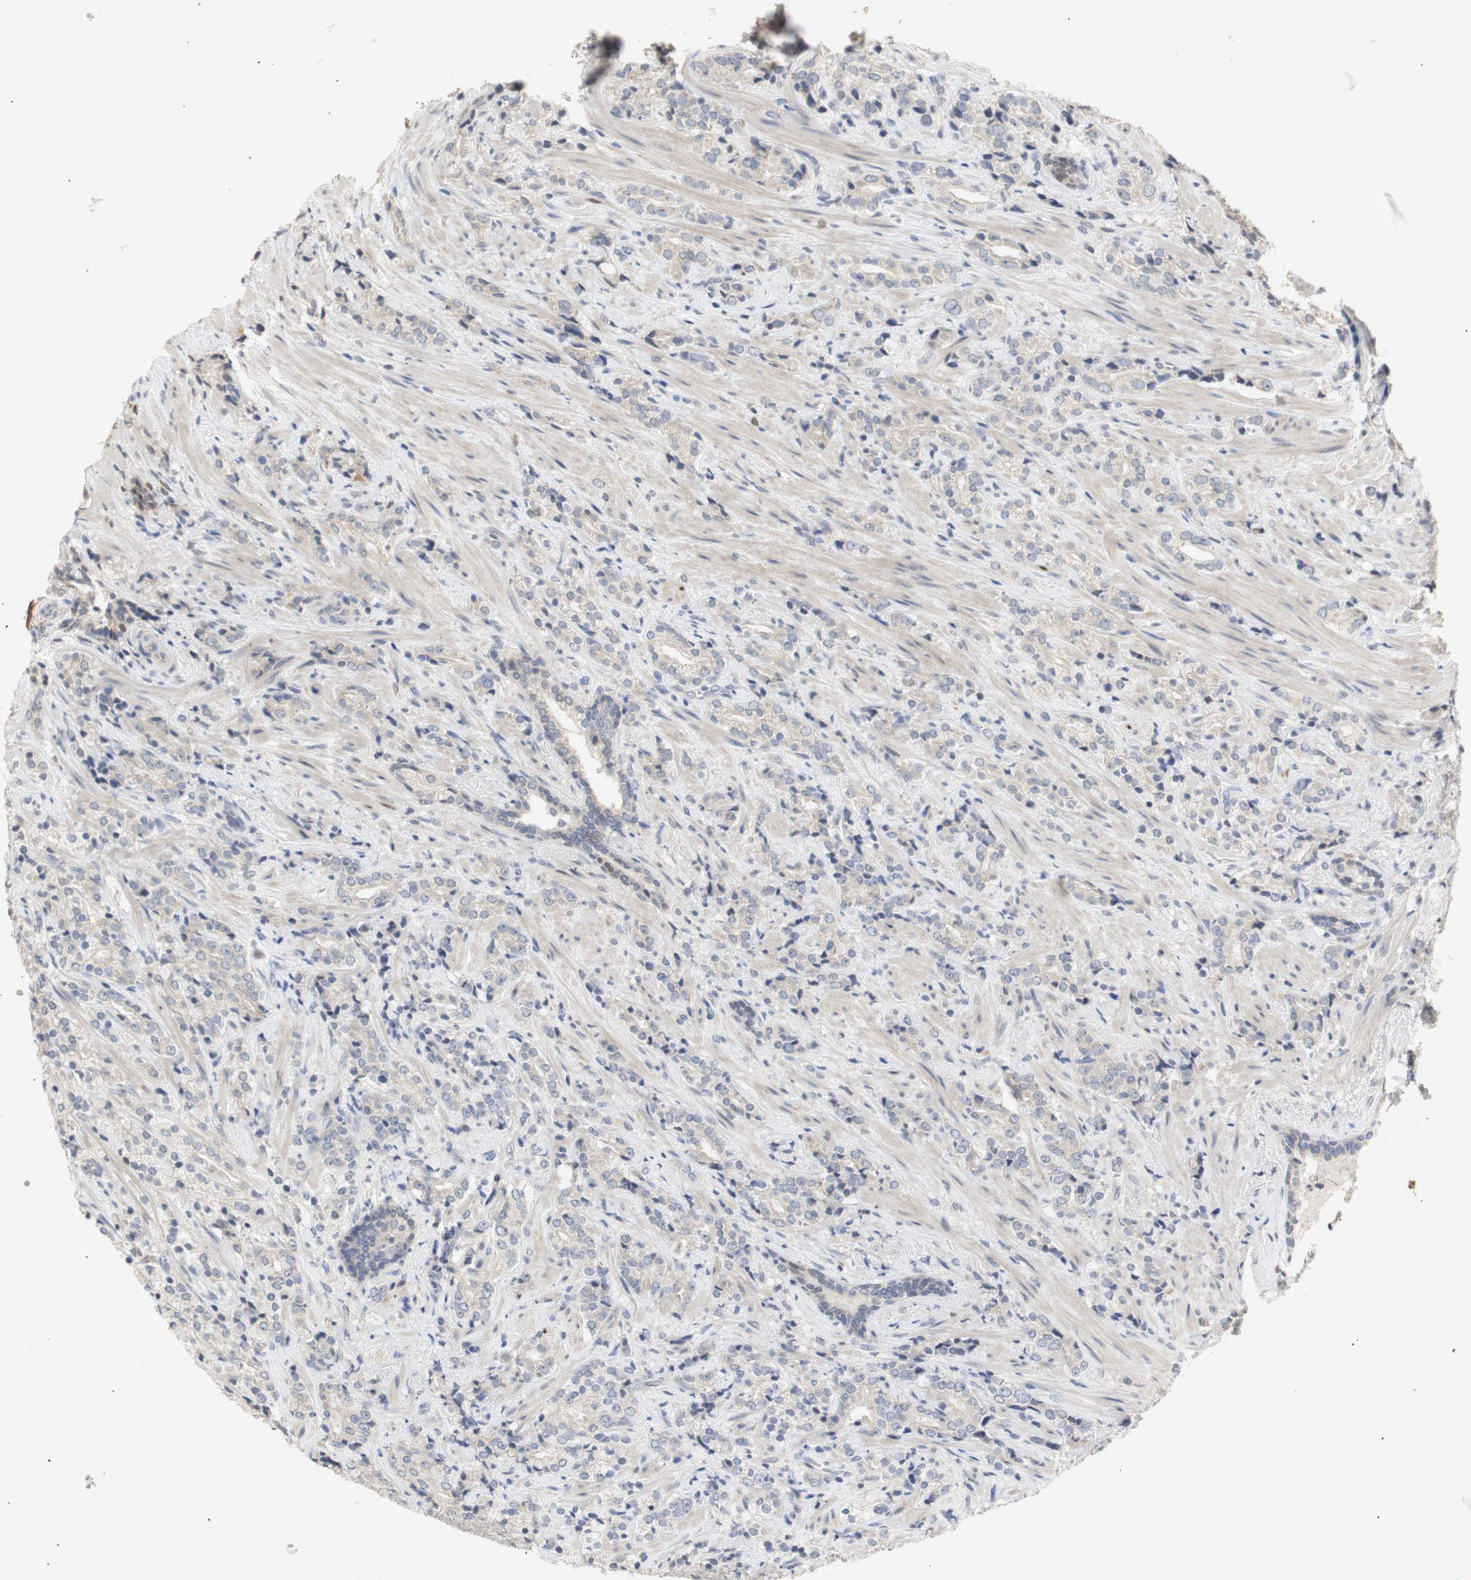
{"staining": {"intensity": "negative", "quantity": "none", "location": "none"}, "tissue": "prostate cancer", "cell_type": "Tumor cells", "image_type": "cancer", "snomed": [{"axis": "morphology", "description": "Adenocarcinoma, High grade"}, {"axis": "topography", "description": "Prostate"}], "caption": "Tumor cells are negative for brown protein staining in prostate cancer.", "gene": "FOSB", "patient": {"sex": "male", "age": 71}}